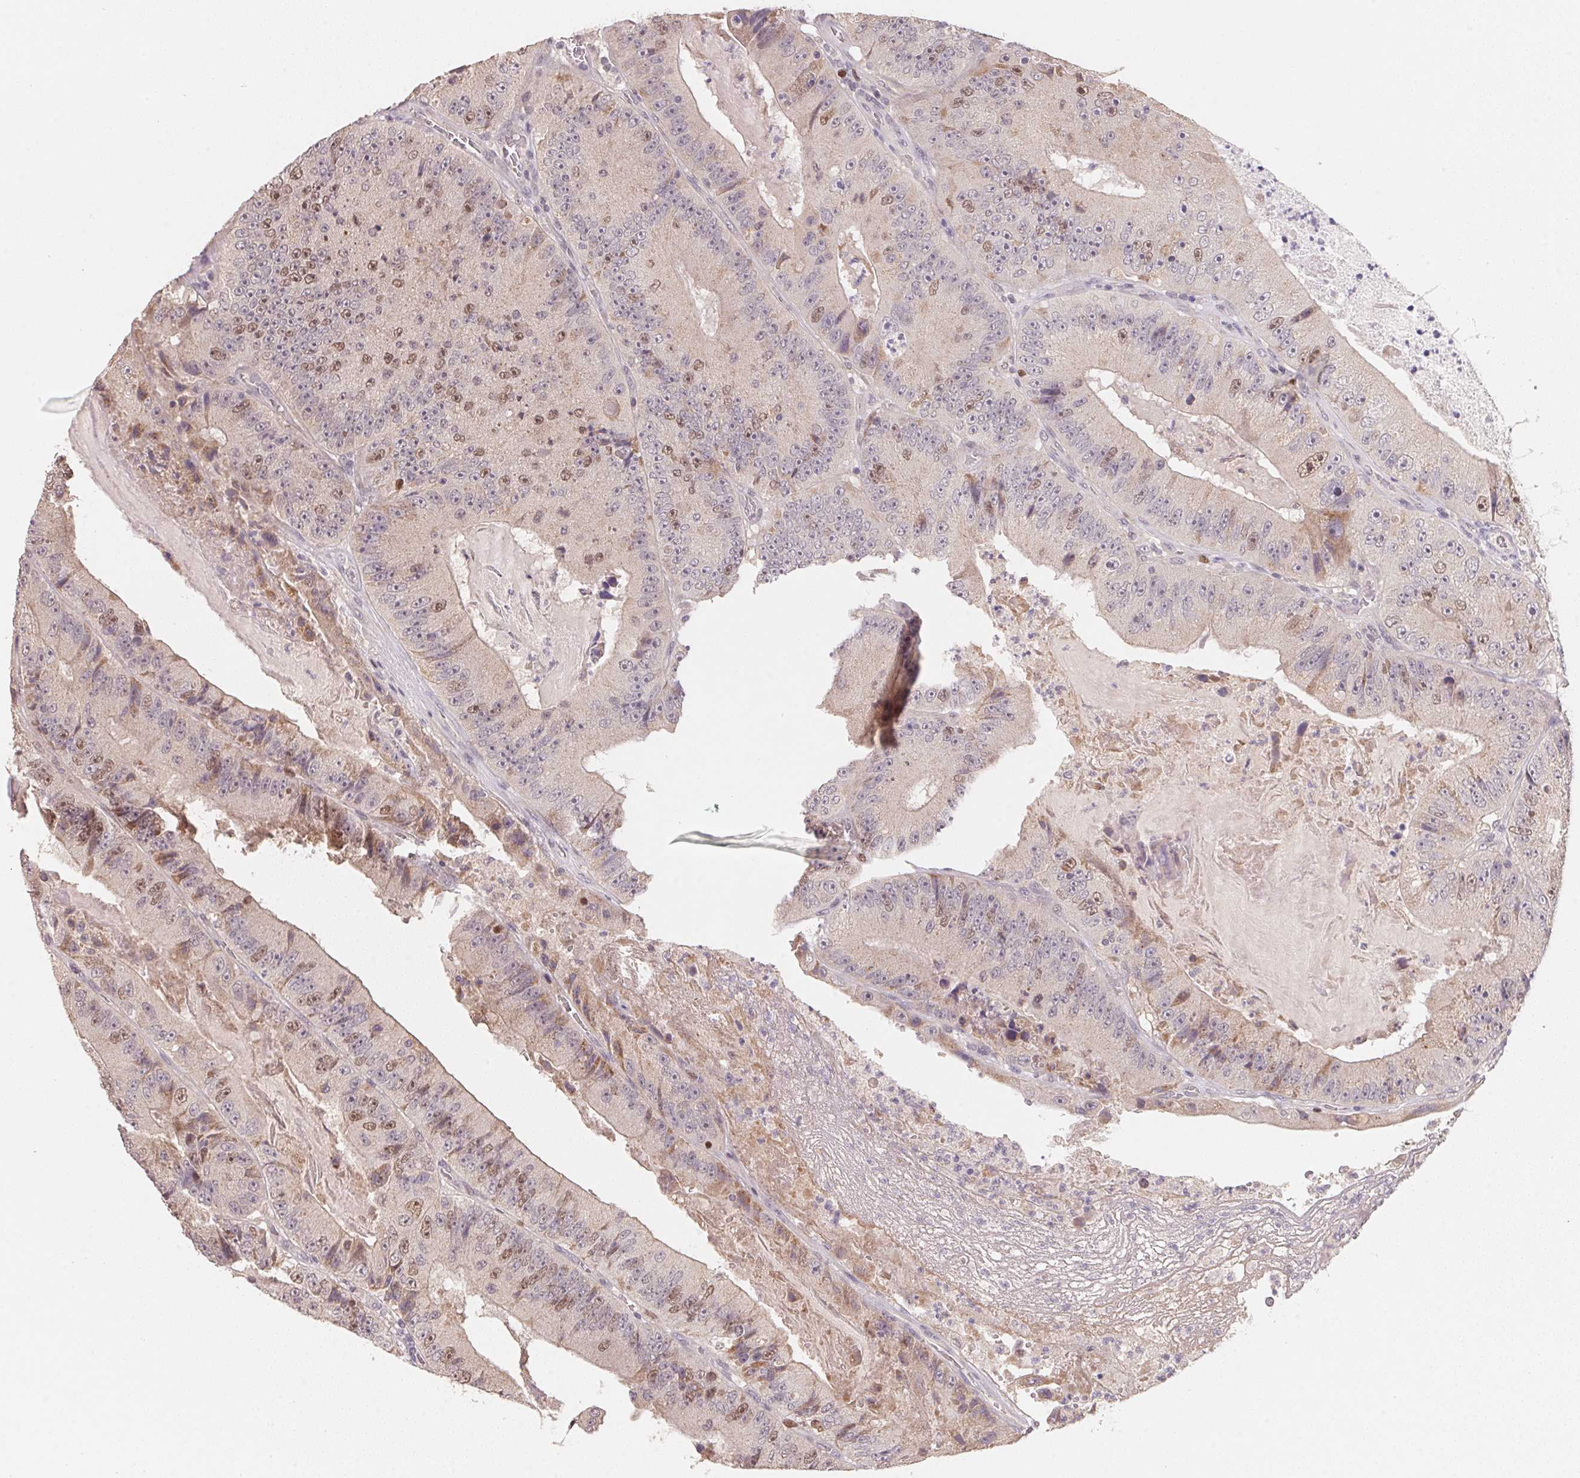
{"staining": {"intensity": "moderate", "quantity": "25%-75%", "location": "cytoplasmic/membranous,nuclear"}, "tissue": "colorectal cancer", "cell_type": "Tumor cells", "image_type": "cancer", "snomed": [{"axis": "morphology", "description": "Adenocarcinoma, NOS"}, {"axis": "topography", "description": "Colon"}], "caption": "Adenocarcinoma (colorectal) stained with a brown dye reveals moderate cytoplasmic/membranous and nuclear positive positivity in approximately 25%-75% of tumor cells.", "gene": "KIFC1", "patient": {"sex": "female", "age": 86}}